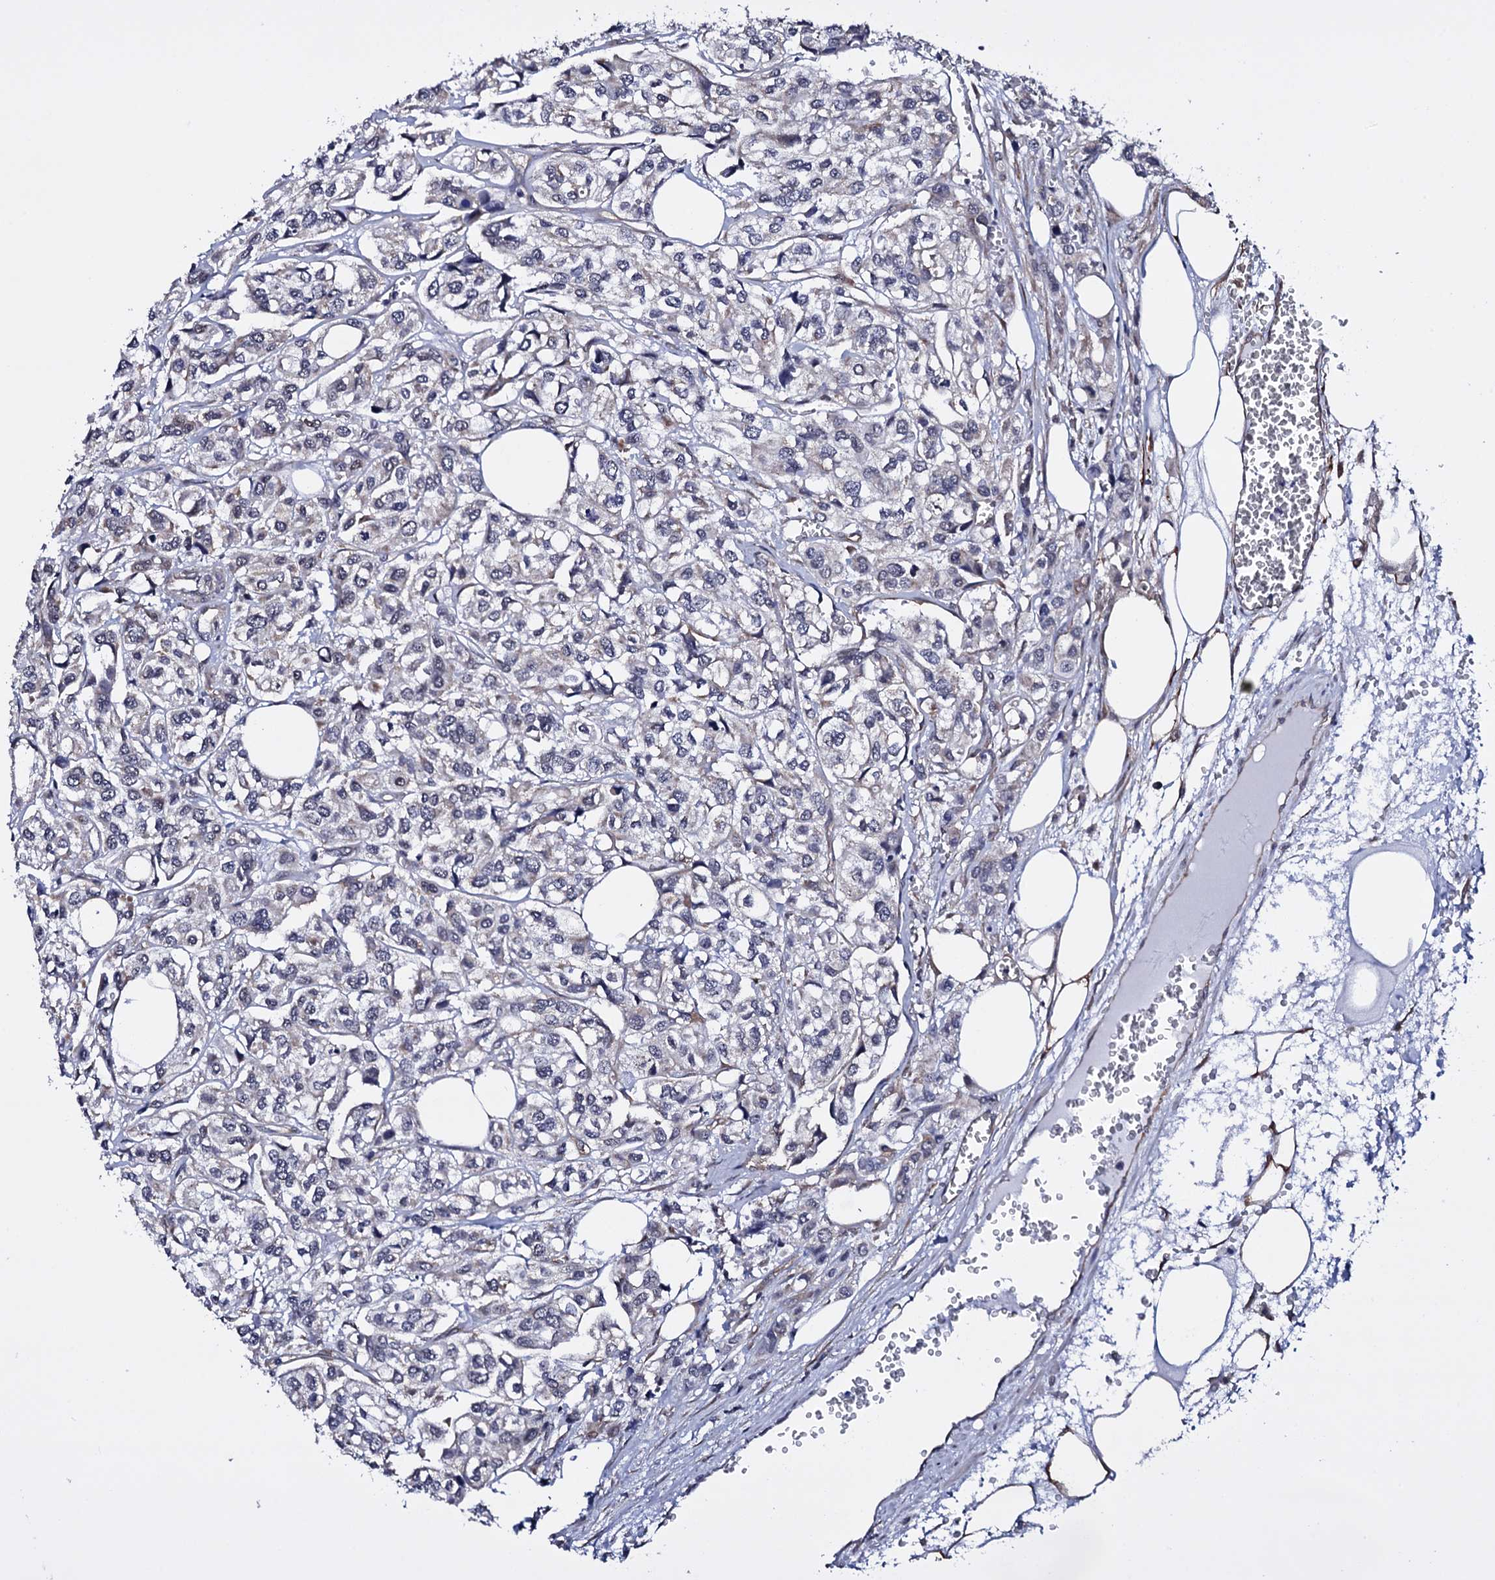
{"staining": {"intensity": "negative", "quantity": "none", "location": "none"}, "tissue": "urothelial cancer", "cell_type": "Tumor cells", "image_type": "cancer", "snomed": [{"axis": "morphology", "description": "Urothelial carcinoma, High grade"}, {"axis": "topography", "description": "Urinary bladder"}], "caption": "The micrograph displays no significant staining in tumor cells of urothelial carcinoma (high-grade).", "gene": "GAREM1", "patient": {"sex": "male", "age": 67}}